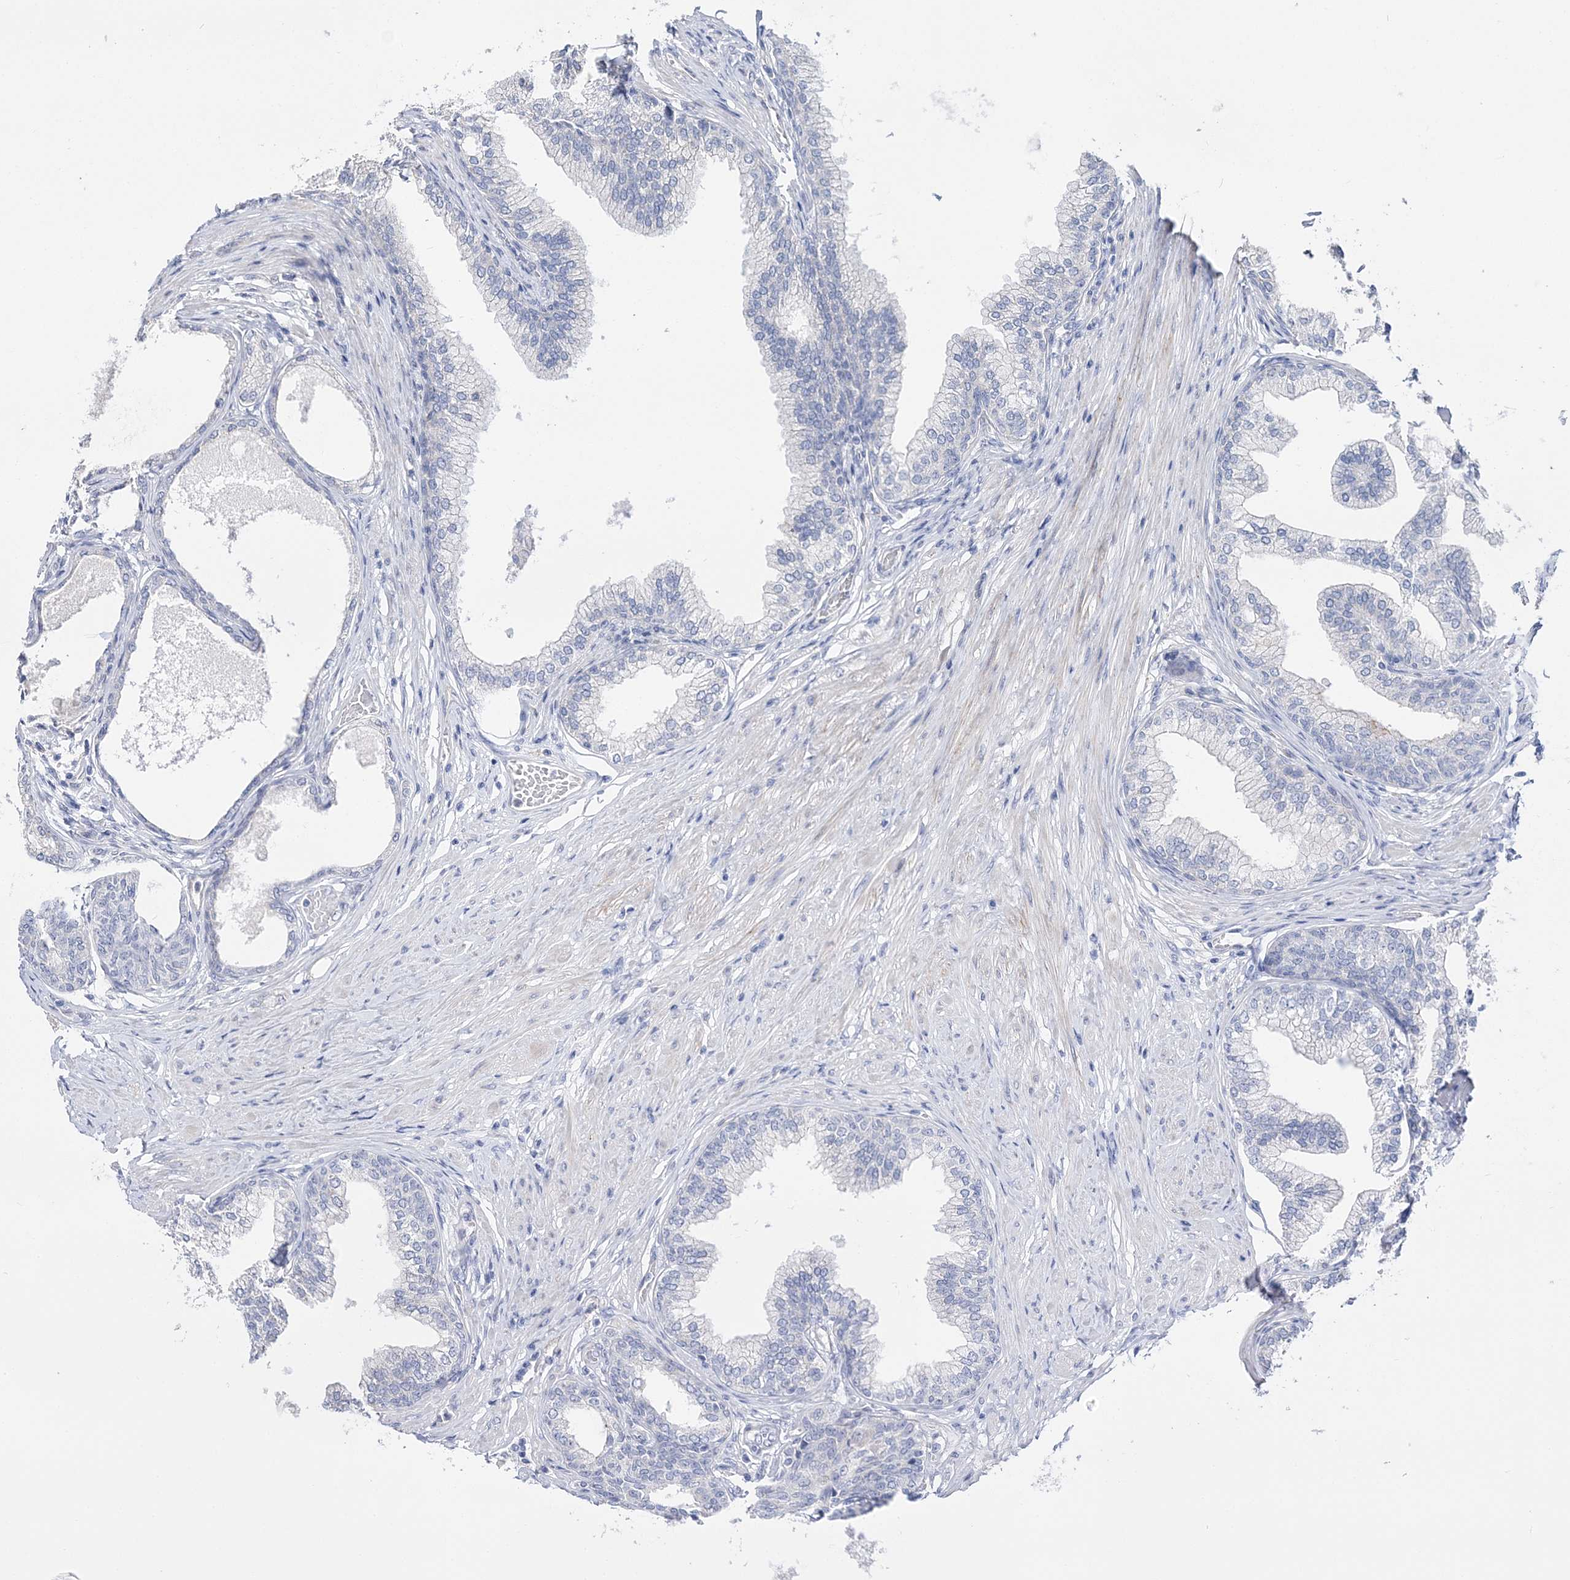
{"staining": {"intensity": "negative", "quantity": "none", "location": "none"}, "tissue": "prostate", "cell_type": "Glandular cells", "image_type": "normal", "snomed": [{"axis": "morphology", "description": "Normal tissue, NOS"}, {"axis": "morphology", "description": "Urothelial carcinoma, Low grade"}, {"axis": "topography", "description": "Urinary bladder"}, {"axis": "topography", "description": "Prostate"}], "caption": "Immunohistochemistry photomicrograph of normal human prostate stained for a protein (brown), which reveals no staining in glandular cells.", "gene": "ANO1", "patient": {"sex": "male", "age": 60}}